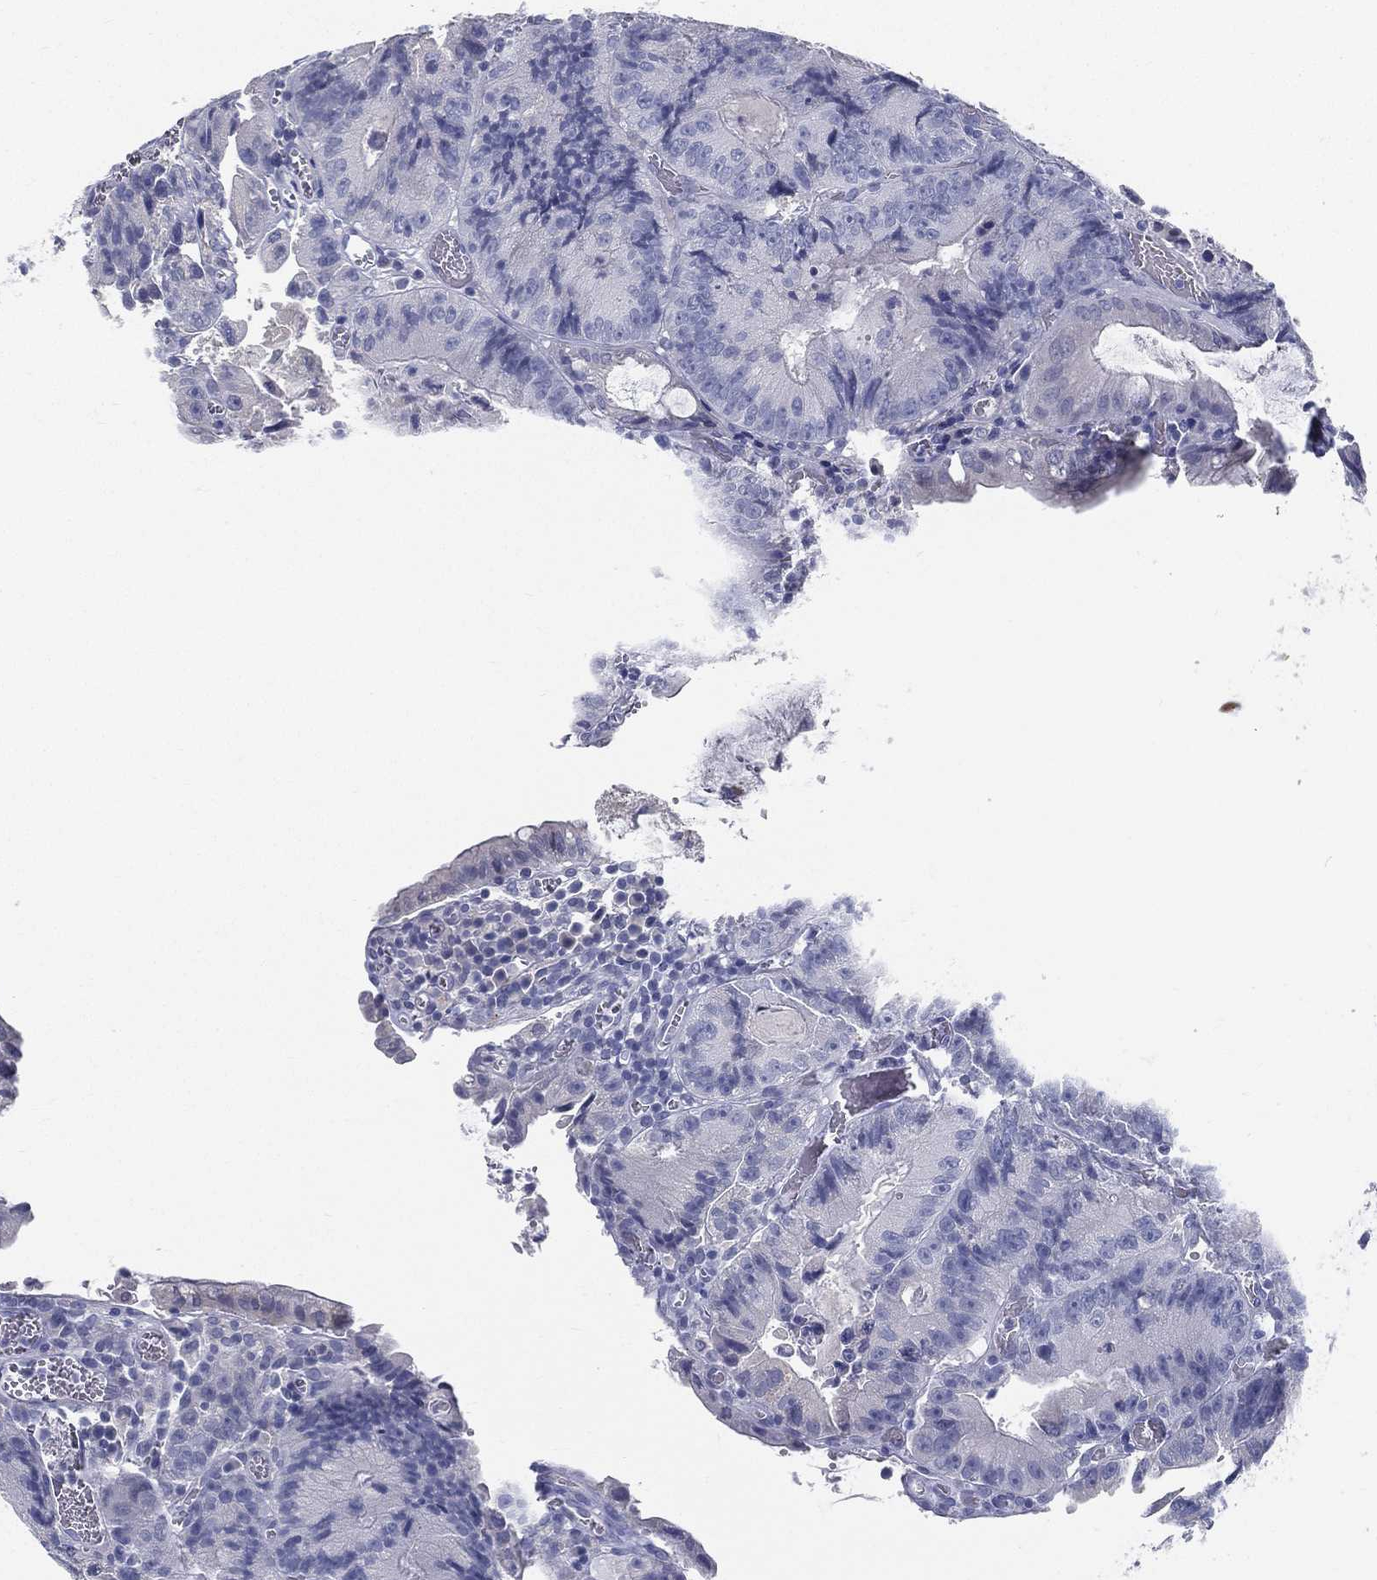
{"staining": {"intensity": "negative", "quantity": "none", "location": "none"}, "tissue": "colorectal cancer", "cell_type": "Tumor cells", "image_type": "cancer", "snomed": [{"axis": "morphology", "description": "Adenocarcinoma, NOS"}, {"axis": "topography", "description": "Colon"}], "caption": "High magnification brightfield microscopy of colorectal adenocarcinoma stained with DAB (3,3'-diaminobenzidine) (brown) and counterstained with hematoxylin (blue): tumor cells show no significant positivity.", "gene": "STS", "patient": {"sex": "female", "age": 86}}